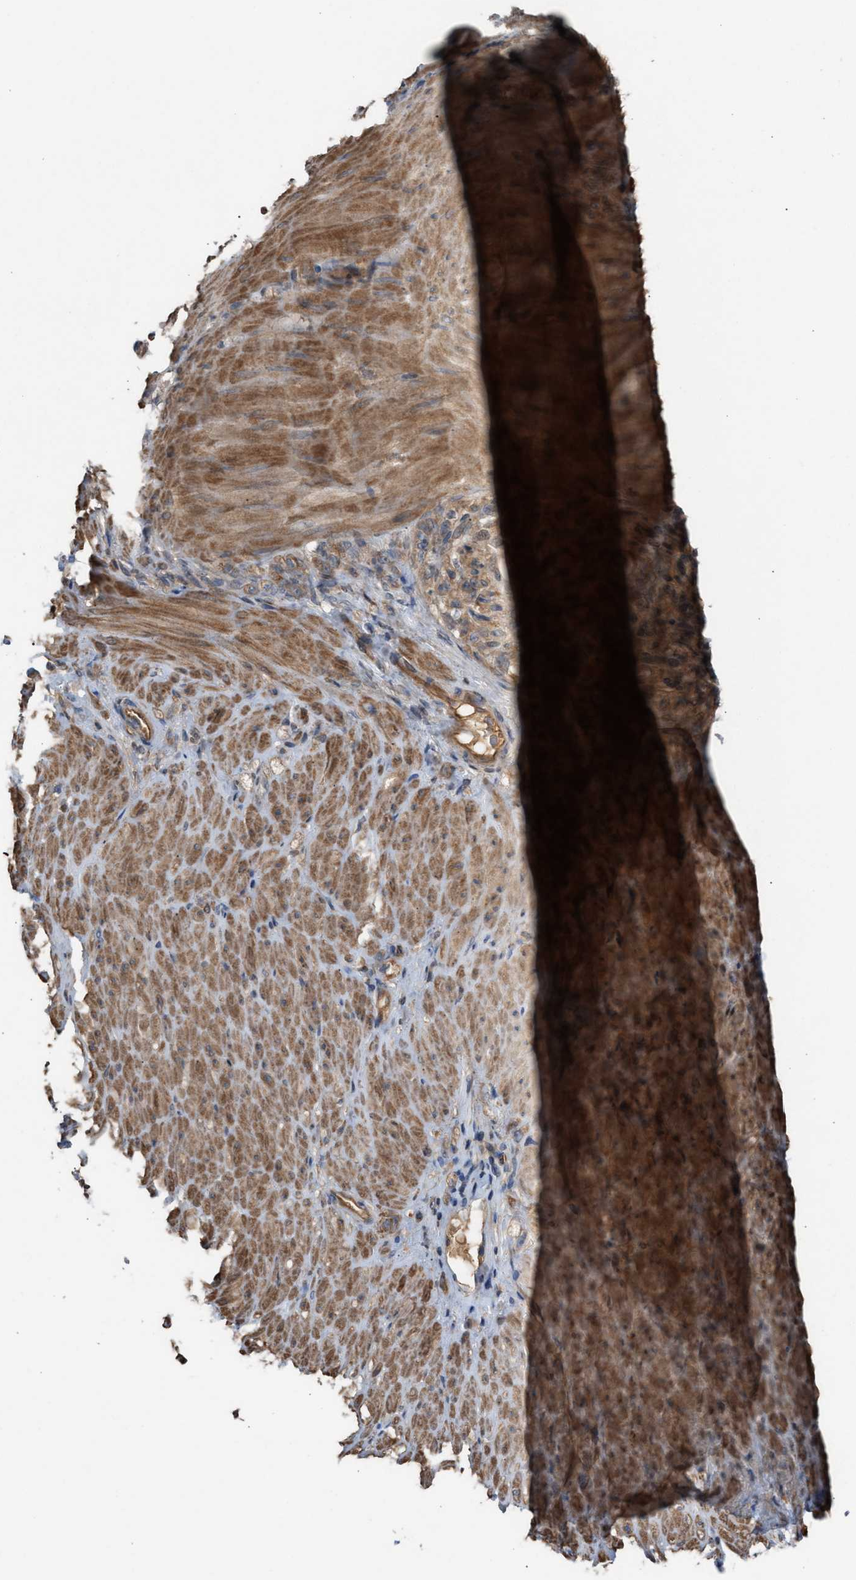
{"staining": {"intensity": "weak", "quantity": ">75%", "location": "cytoplasmic/membranous"}, "tissue": "stomach cancer", "cell_type": "Tumor cells", "image_type": "cancer", "snomed": [{"axis": "morphology", "description": "Normal tissue, NOS"}, {"axis": "morphology", "description": "Adenocarcinoma, NOS"}, {"axis": "topography", "description": "Stomach"}], "caption": "DAB (3,3'-diaminobenzidine) immunohistochemical staining of stomach adenocarcinoma demonstrates weak cytoplasmic/membranous protein staining in about >75% of tumor cells.", "gene": "TPK1", "patient": {"sex": "male", "age": 82}}